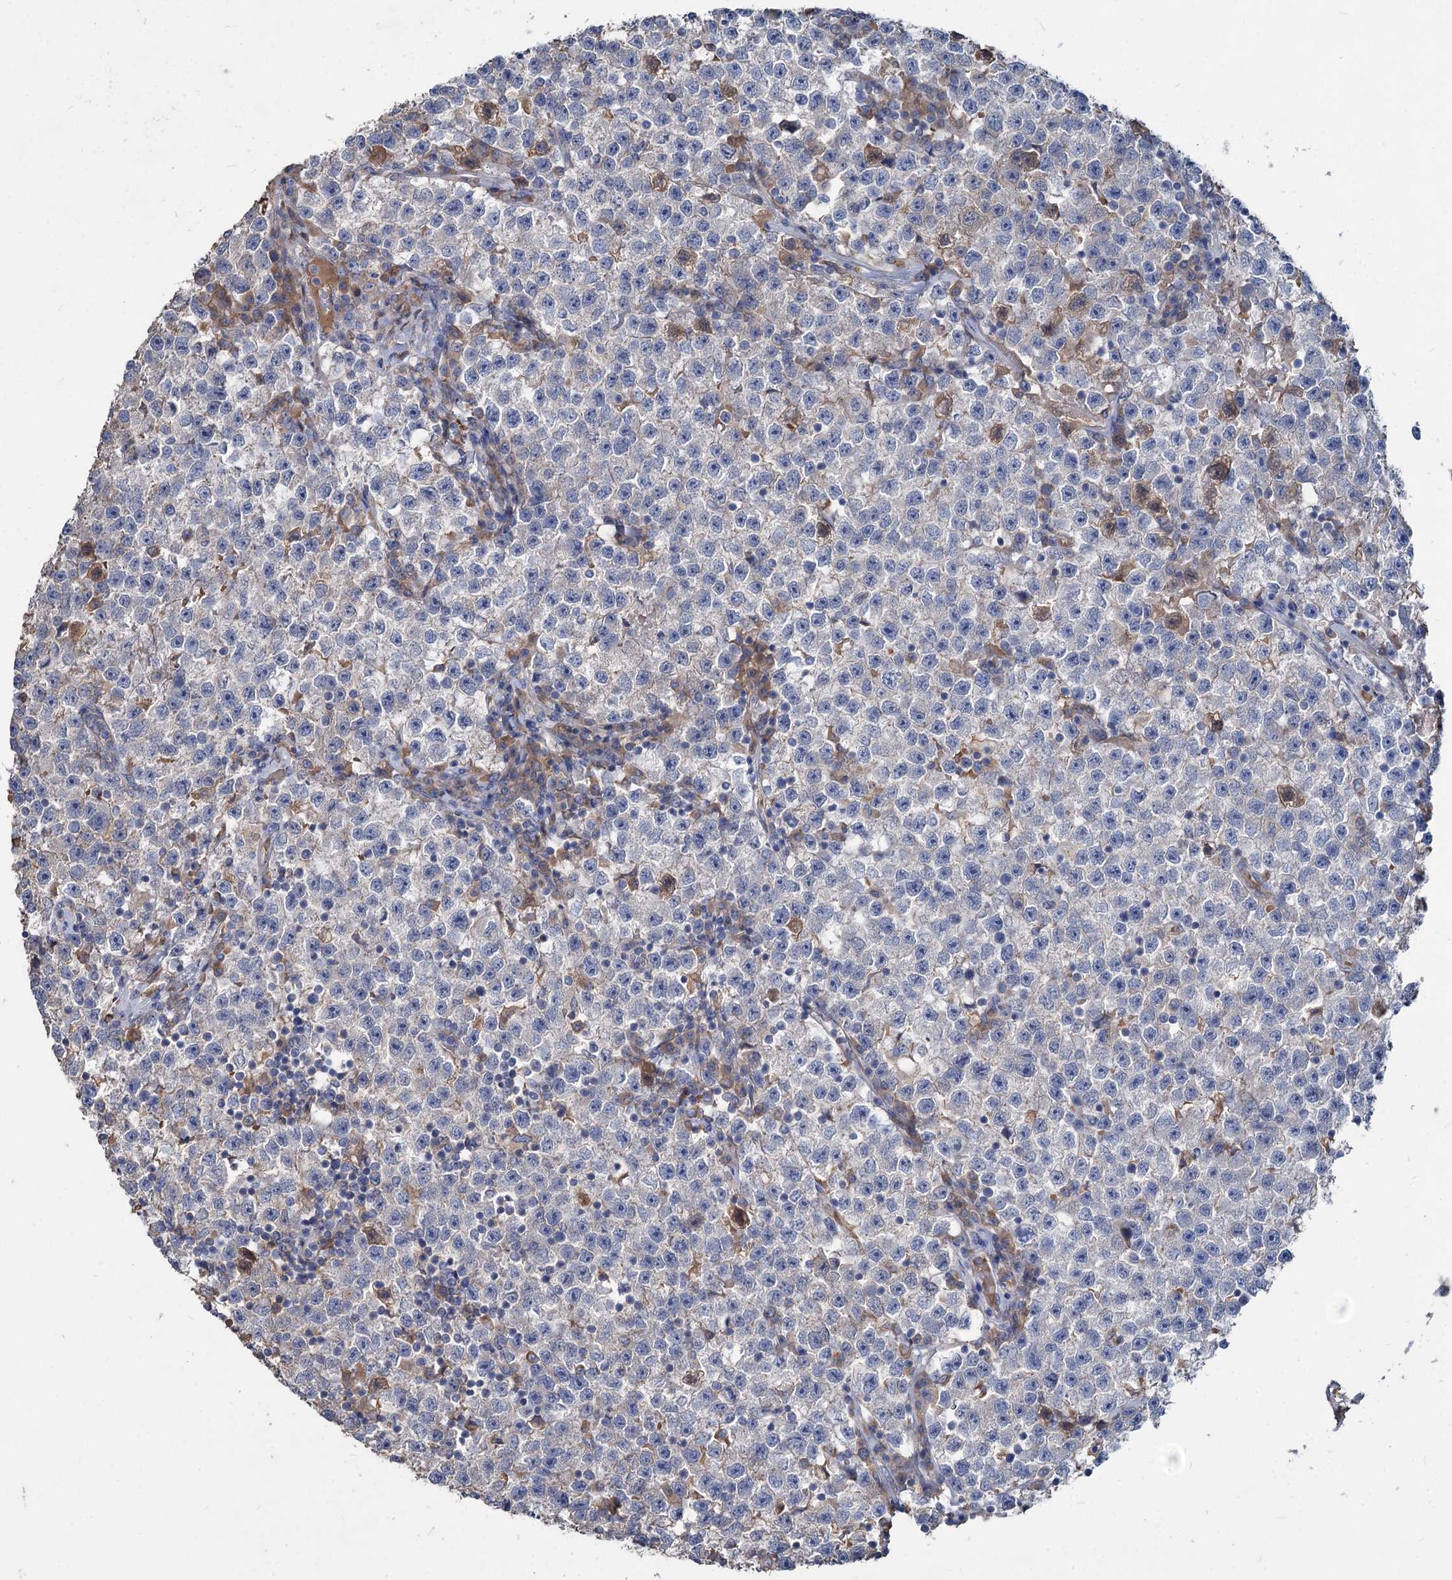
{"staining": {"intensity": "negative", "quantity": "none", "location": "none"}, "tissue": "testis cancer", "cell_type": "Tumor cells", "image_type": "cancer", "snomed": [{"axis": "morphology", "description": "Seminoma, NOS"}, {"axis": "topography", "description": "Testis"}], "caption": "Tumor cells show no significant protein positivity in testis seminoma.", "gene": "URAD", "patient": {"sex": "male", "age": 22}}